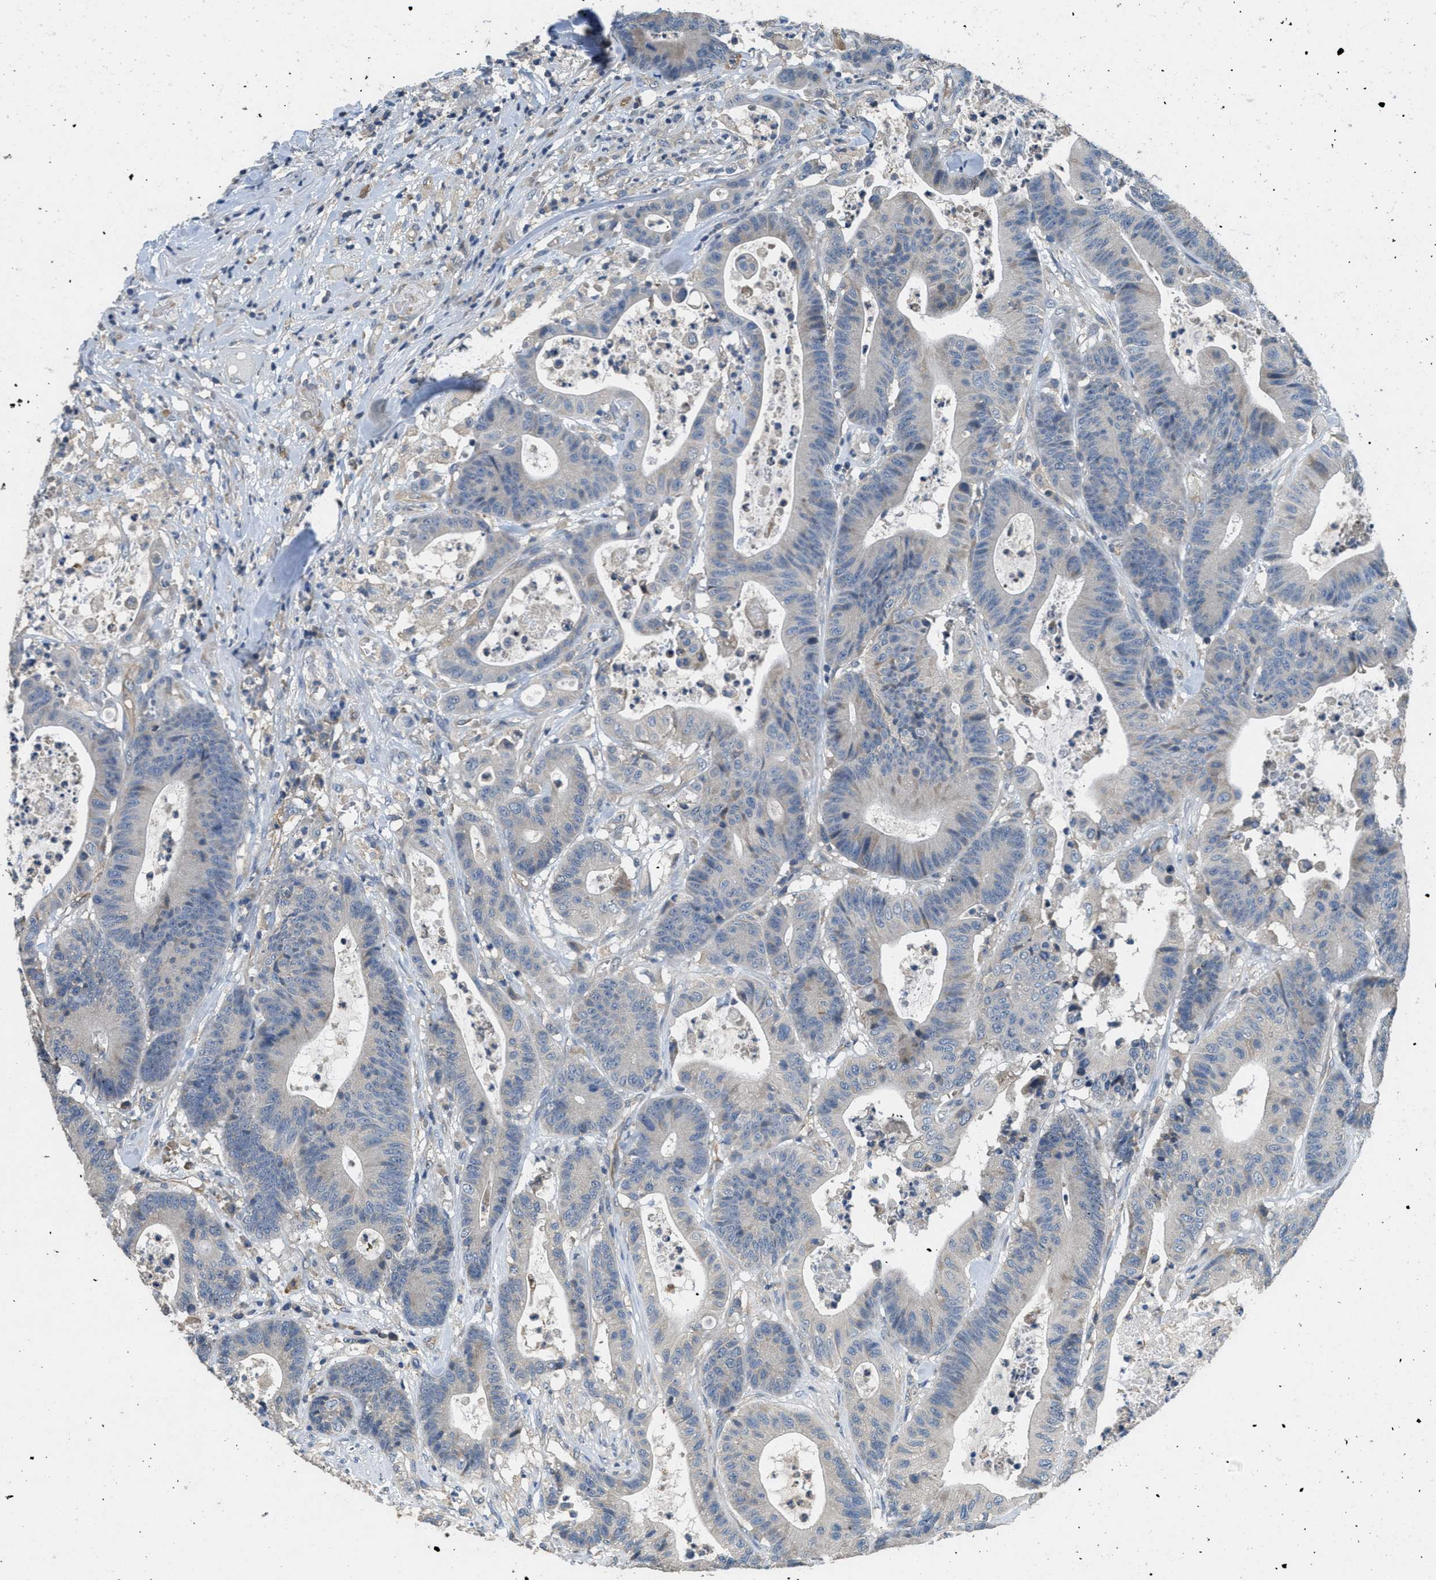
{"staining": {"intensity": "weak", "quantity": "<25%", "location": "cytoplasmic/membranous"}, "tissue": "colorectal cancer", "cell_type": "Tumor cells", "image_type": "cancer", "snomed": [{"axis": "morphology", "description": "Adenocarcinoma, NOS"}, {"axis": "topography", "description": "Colon"}], "caption": "Colorectal cancer was stained to show a protein in brown. There is no significant staining in tumor cells.", "gene": "DGKE", "patient": {"sex": "female", "age": 84}}